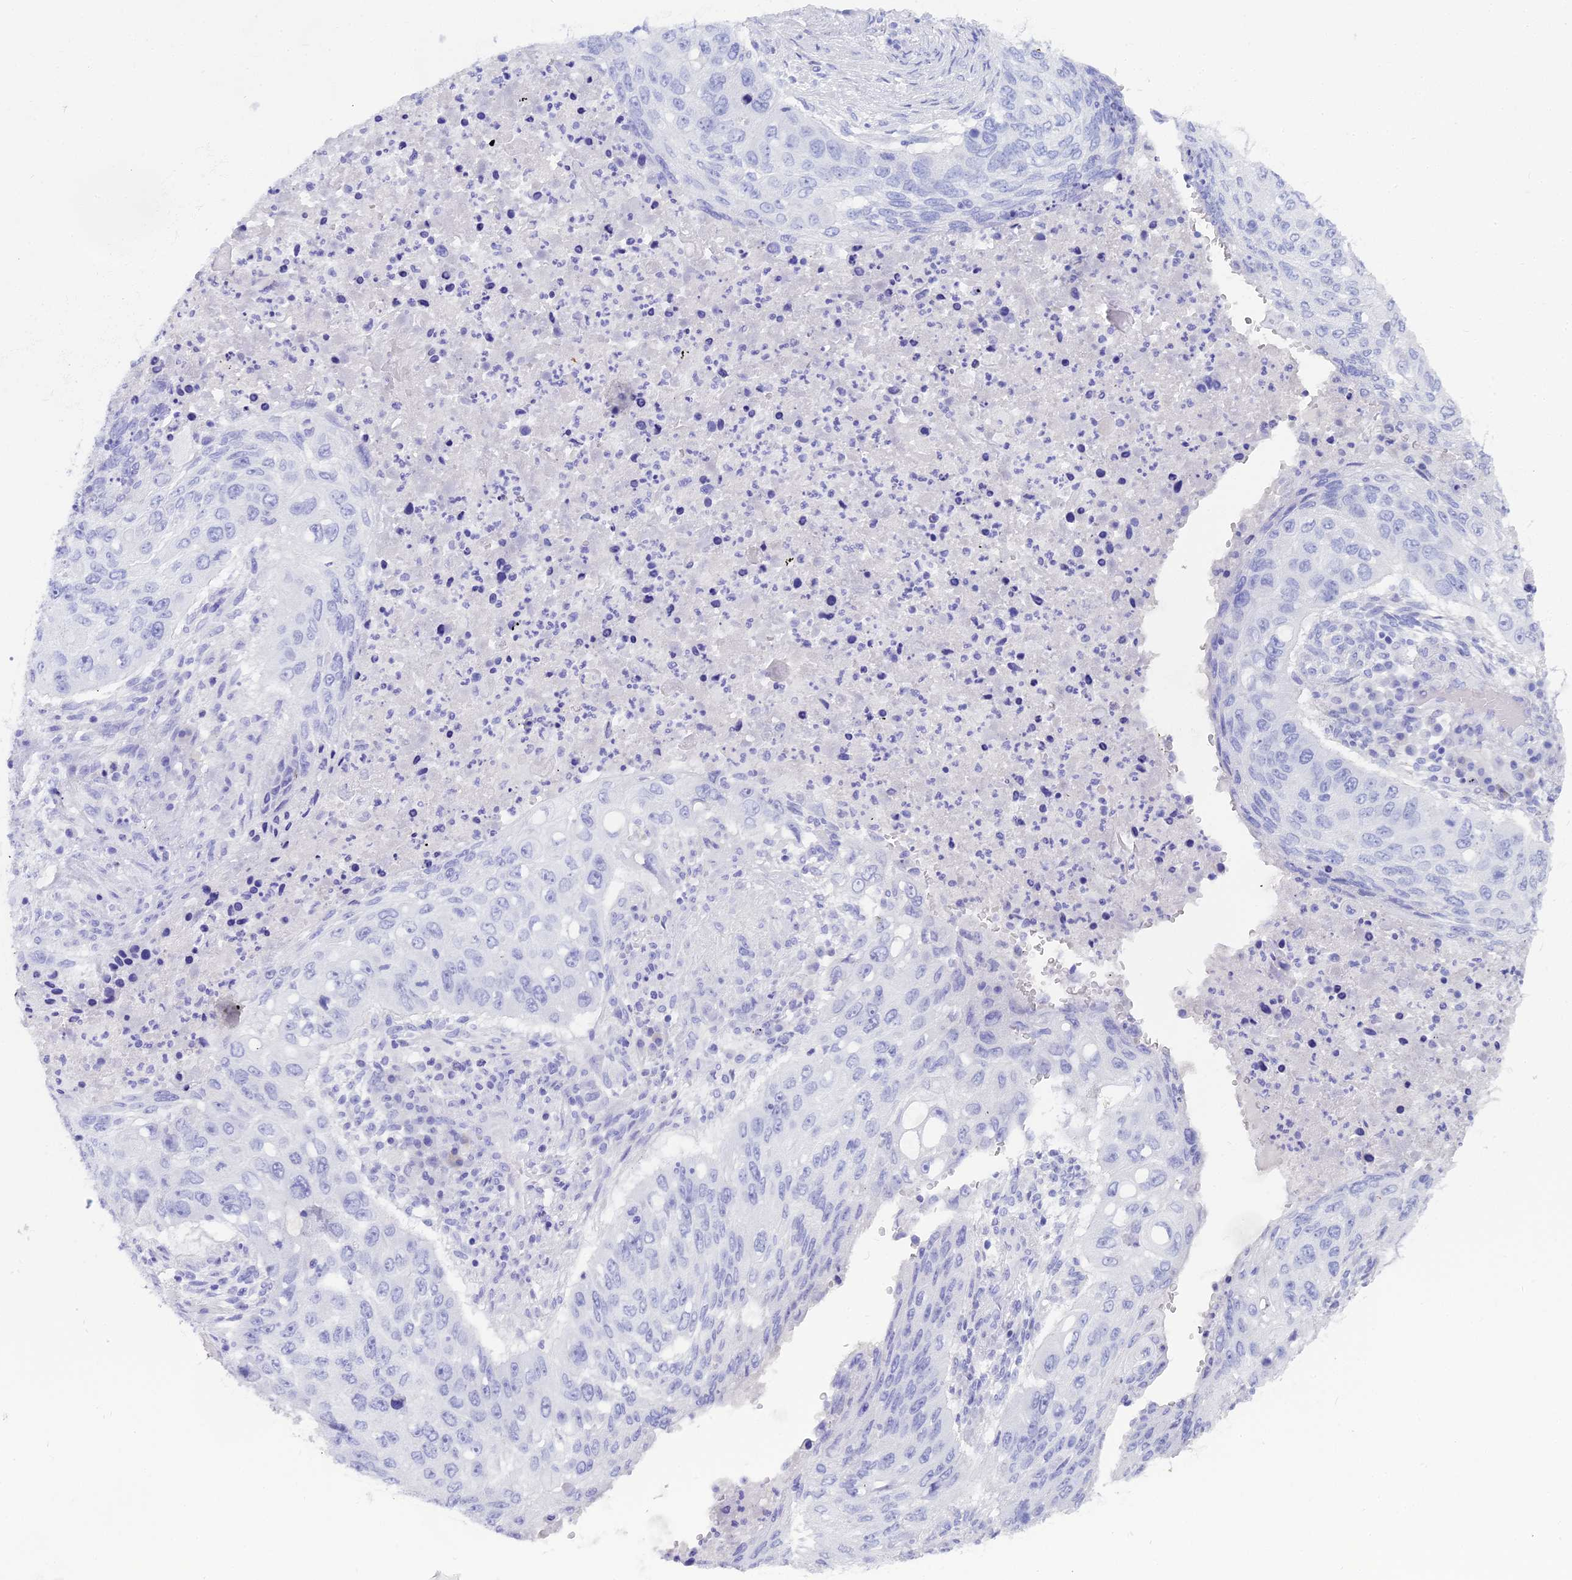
{"staining": {"intensity": "negative", "quantity": "none", "location": "none"}, "tissue": "lung cancer", "cell_type": "Tumor cells", "image_type": "cancer", "snomed": [{"axis": "morphology", "description": "Squamous cell carcinoma, NOS"}, {"axis": "topography", "description": "Lung"}], "caption": "DAB immunohistochemical staining of human lung cancer demonstrates no significant expression in tumor cells.", "gene": "CGB2", "patient": {"sex": "female", "age": 63}}